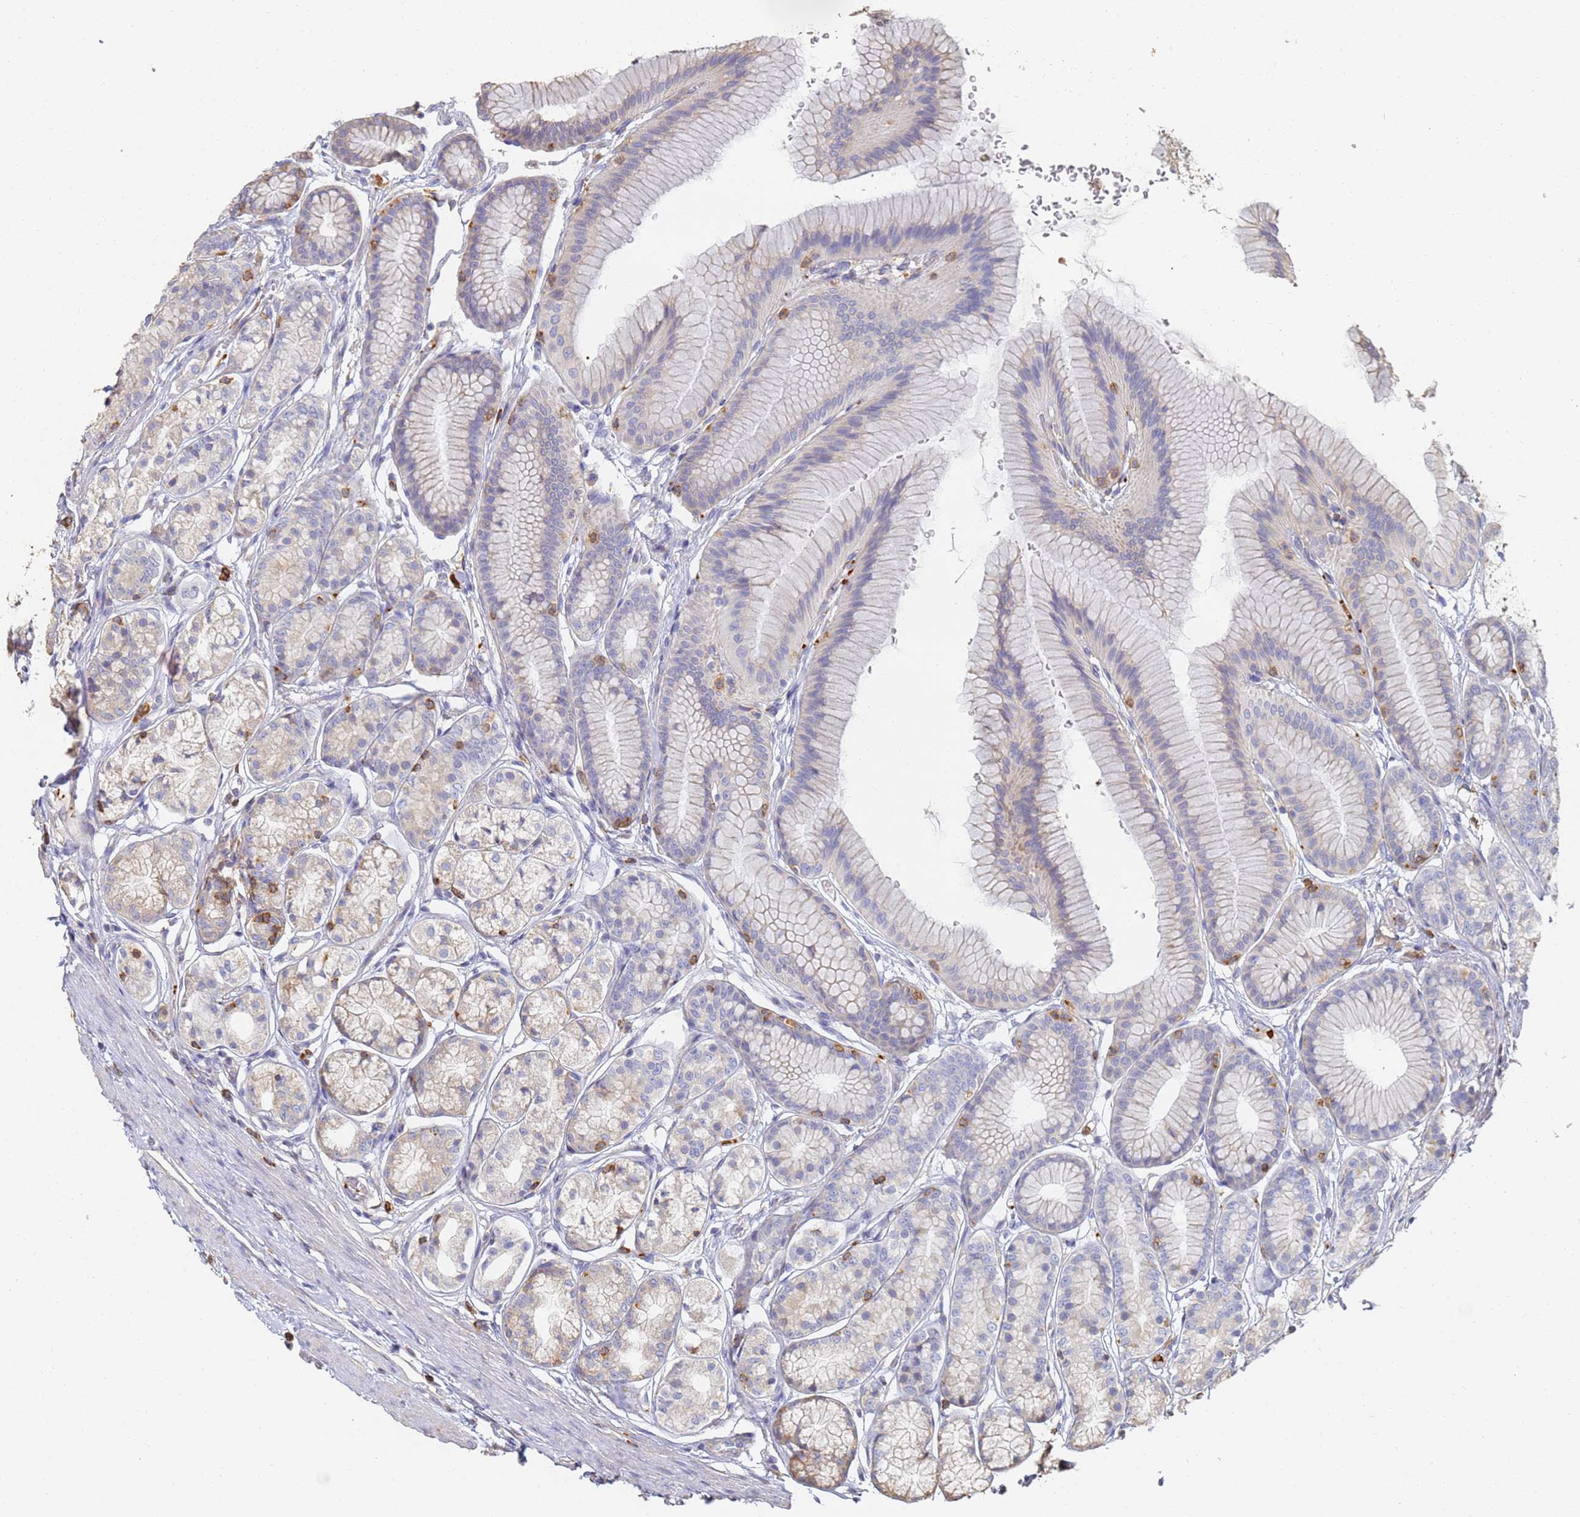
{"staining": {"intensity": "weak", "quantity": "<25%", "location": "cytoplasmic/membranous"}, "tissue": "stomach", "cell_type": "Glandular cells", "image_type": "normal", "snomed": [{"axis": "morphology", "description": "Normal tissue, NOS"}, {"axis": "morphology", "description": "Adenocarcinoma, NOS"}, {"axis": "morphology", "description": "Adenocarcinoma, High grade"}, {"axis": "topography", "description": "Stomach, upper"}, {"axis": "topography", "description": "Stomach"}], "caption": "Immunohistochemistry (IHC) of unremarkable human stomach displays no positivity in glandular cells. Nuclei are stained in blue.", "gene": "BIN2", "patient": {"sex": "female", "age": 65}}